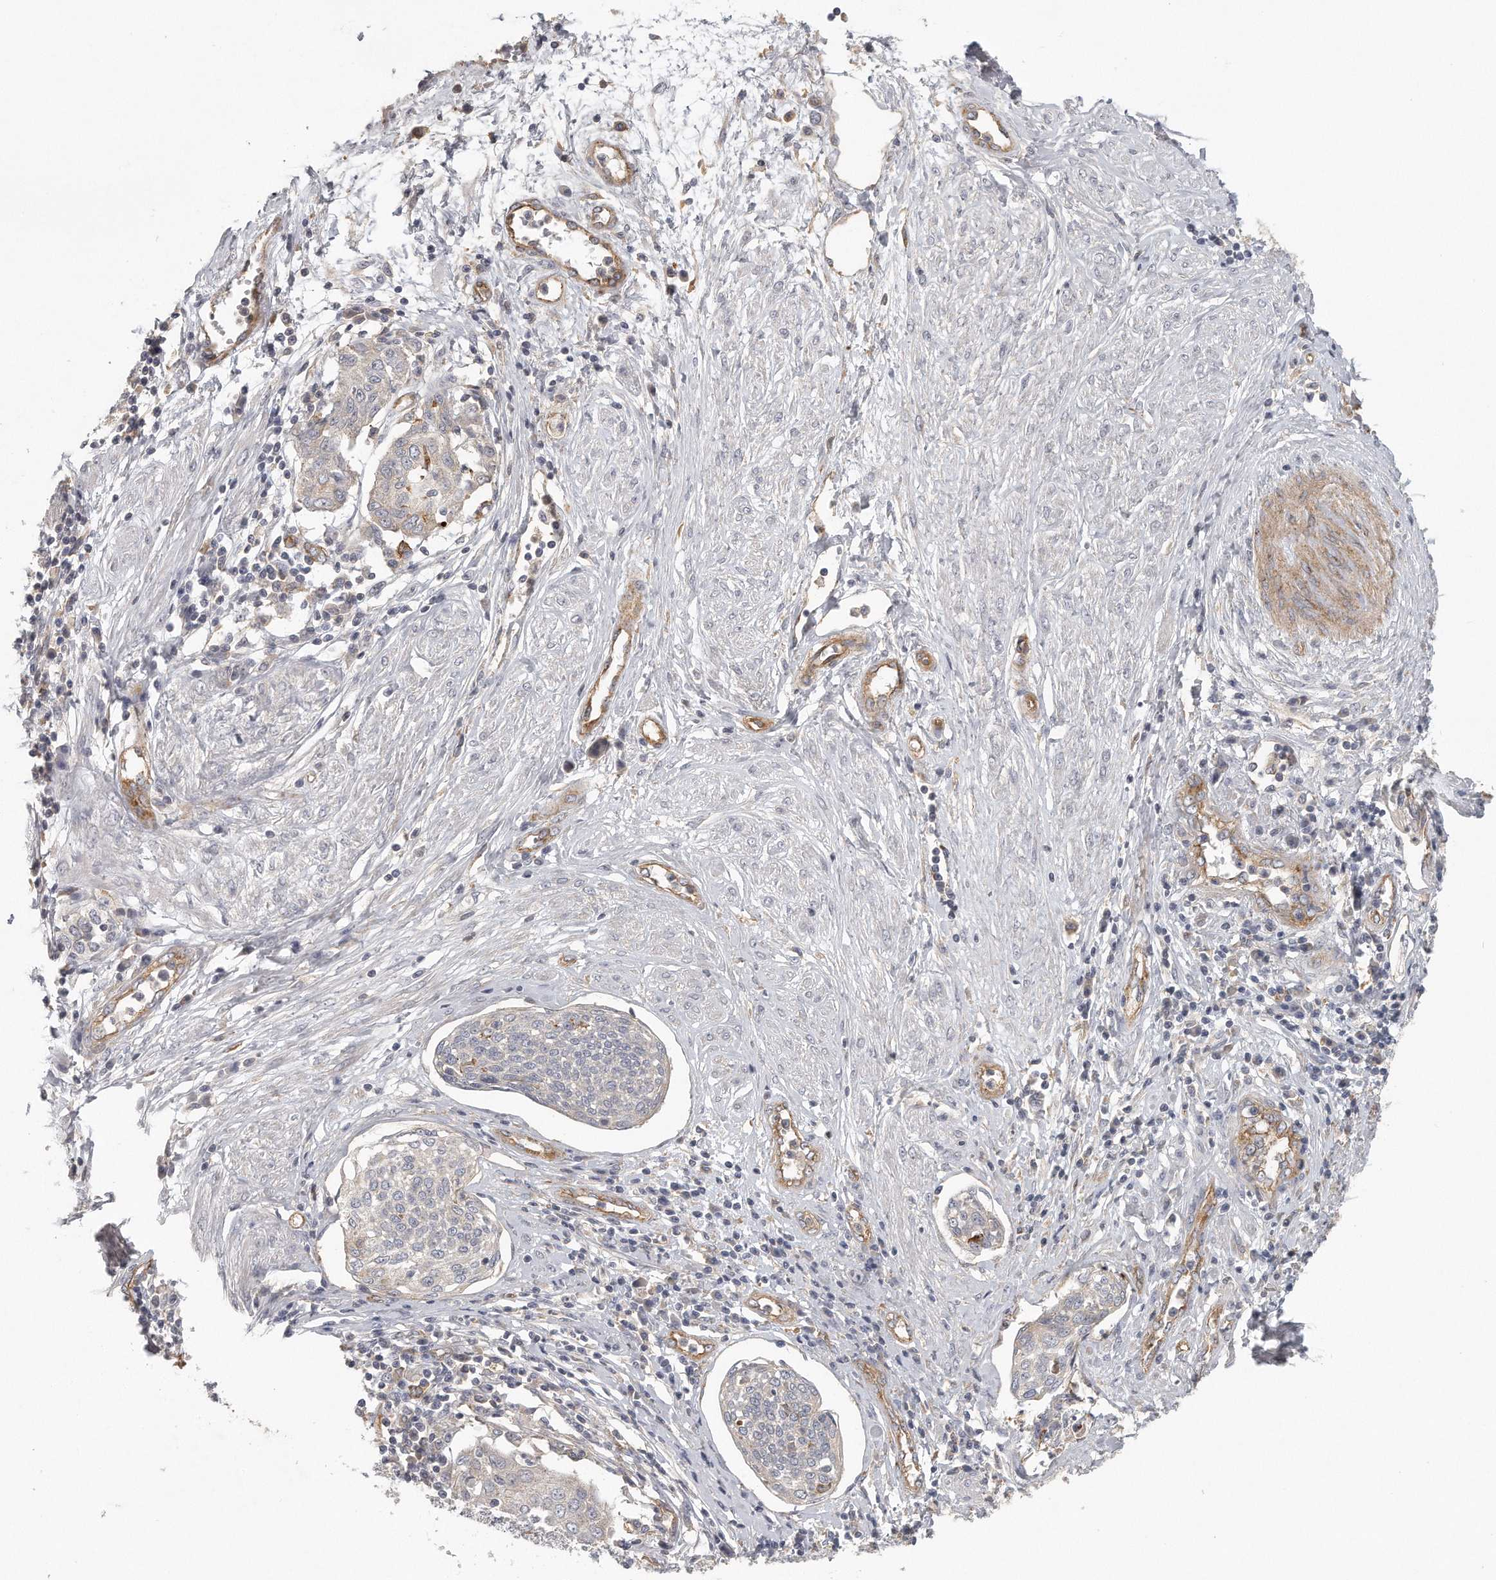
{"staining": {"intensity": "negative", "quantity": "none", "location": "none"}, "tissue": "cervical cancer", "cell_type": "Tumor cells", "image_type": "cancer", "snomed": [{"axis": "morphology", "description": "Squamous cell carcinoma, NOS"}, {"axis": "topography", "description": "Cervix"}], "caption": "High power microscopy micrograph of an immunohistochemistry (IHC) histopathology image of cervical cancer, revealing no significant staining in tumor cells.", "gene": "MTERF4", "patient": {"sex": "female", "age": 34}}